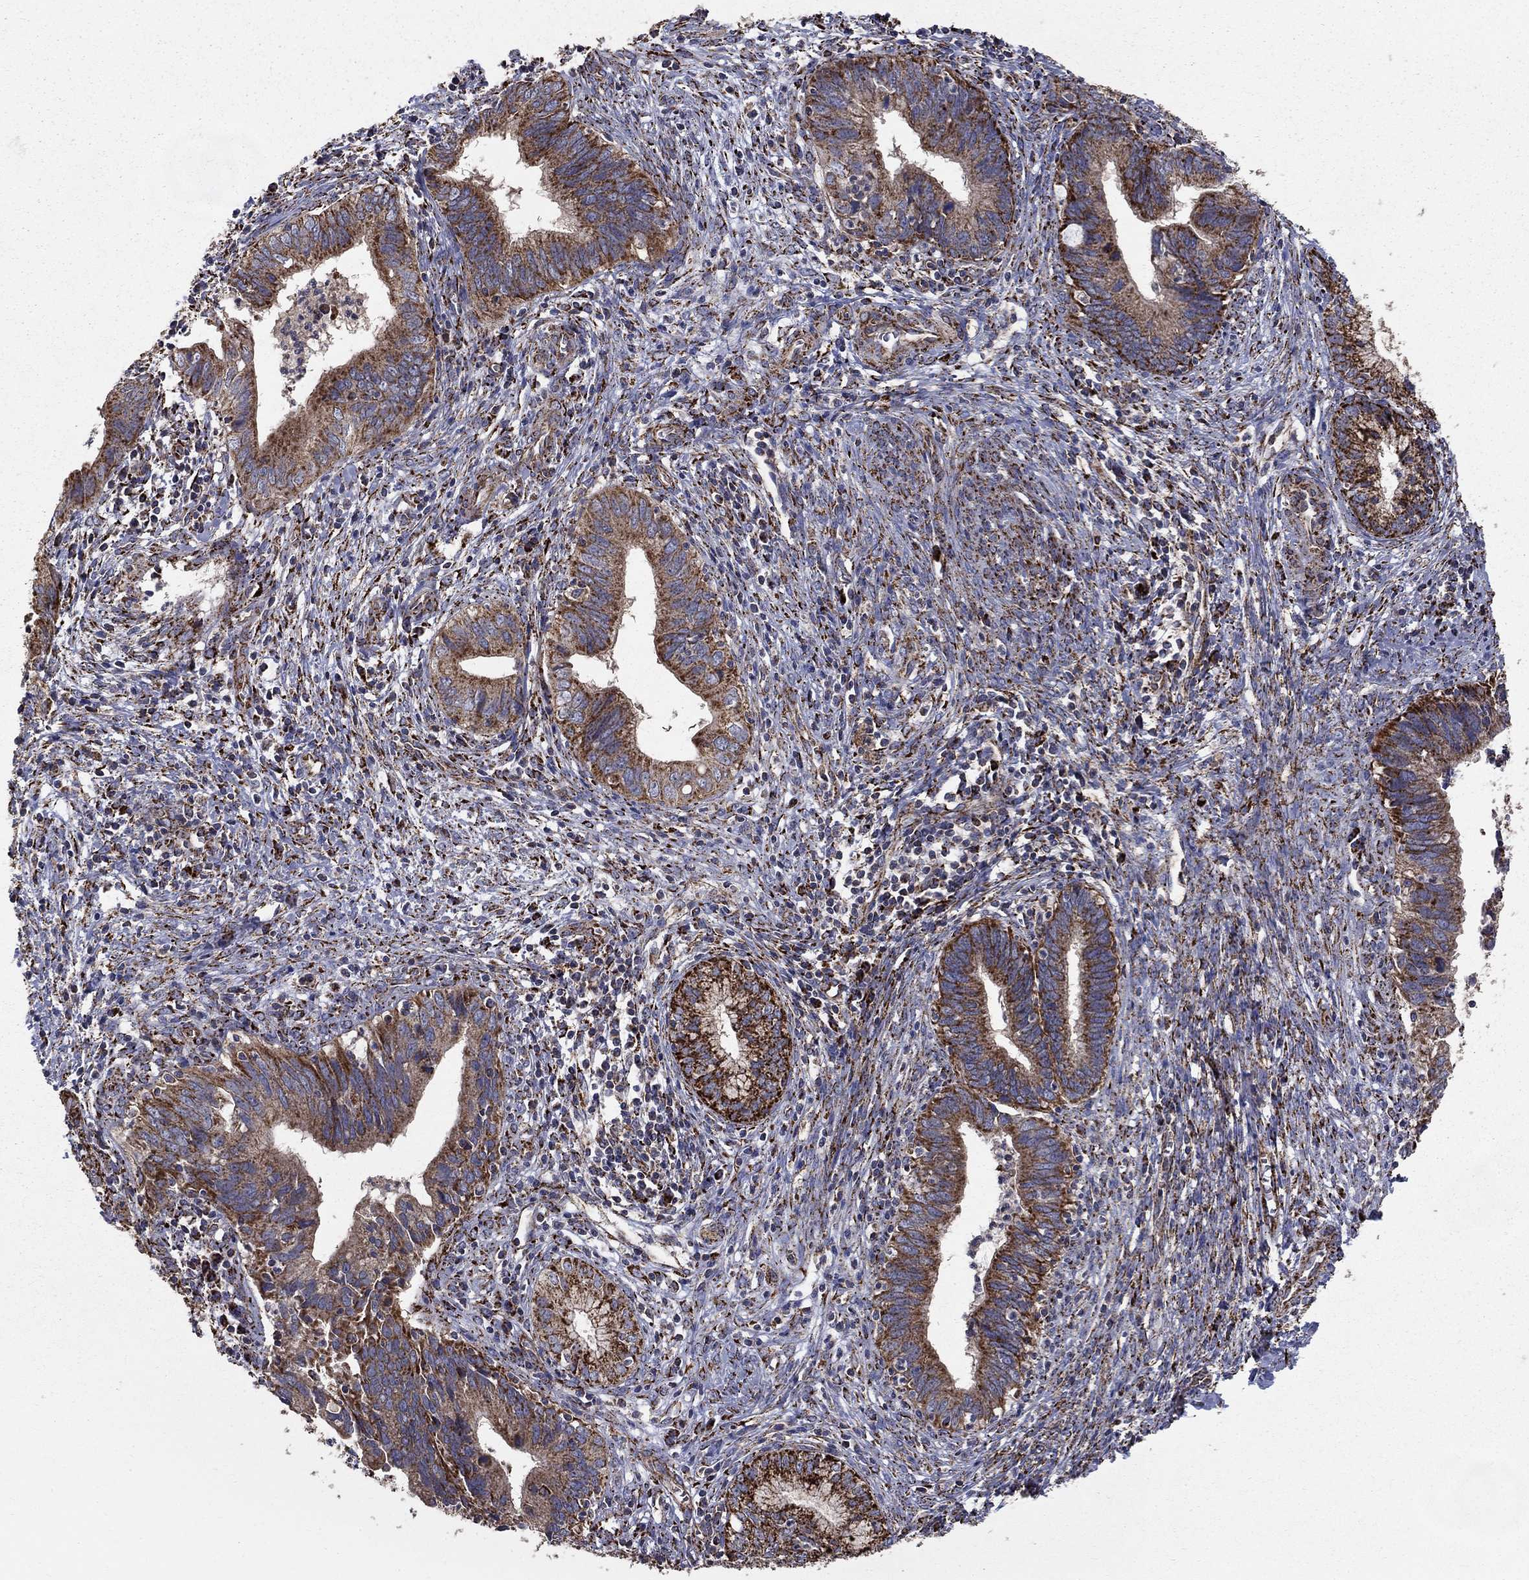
{"staining": {"intensity": "strong", "quantity": ">75%", "location": "cytoplasmic/membranous"}, "tissue": "cervical cancer", "cell_type": "Tumor cells", "image_type": "cancer", "snomed": [{"axis": "morphology", "description": "Adenocarcinoma, NOS"}, {"axis": "topography", "description": "Cervix"}], "caption": "Immunohistochemistry histopathology image of neoplastic tissue: cervical cancer (adenocarcinoma) stained using IHC shows high levels of strong protein expression localized specifically in the cytoplasmic/membranous of tumor cells, appearing as a cytoplasmic/membranous brown color.", "gene": "GCSH", "patient": {"sex": "female", "age": 42}}